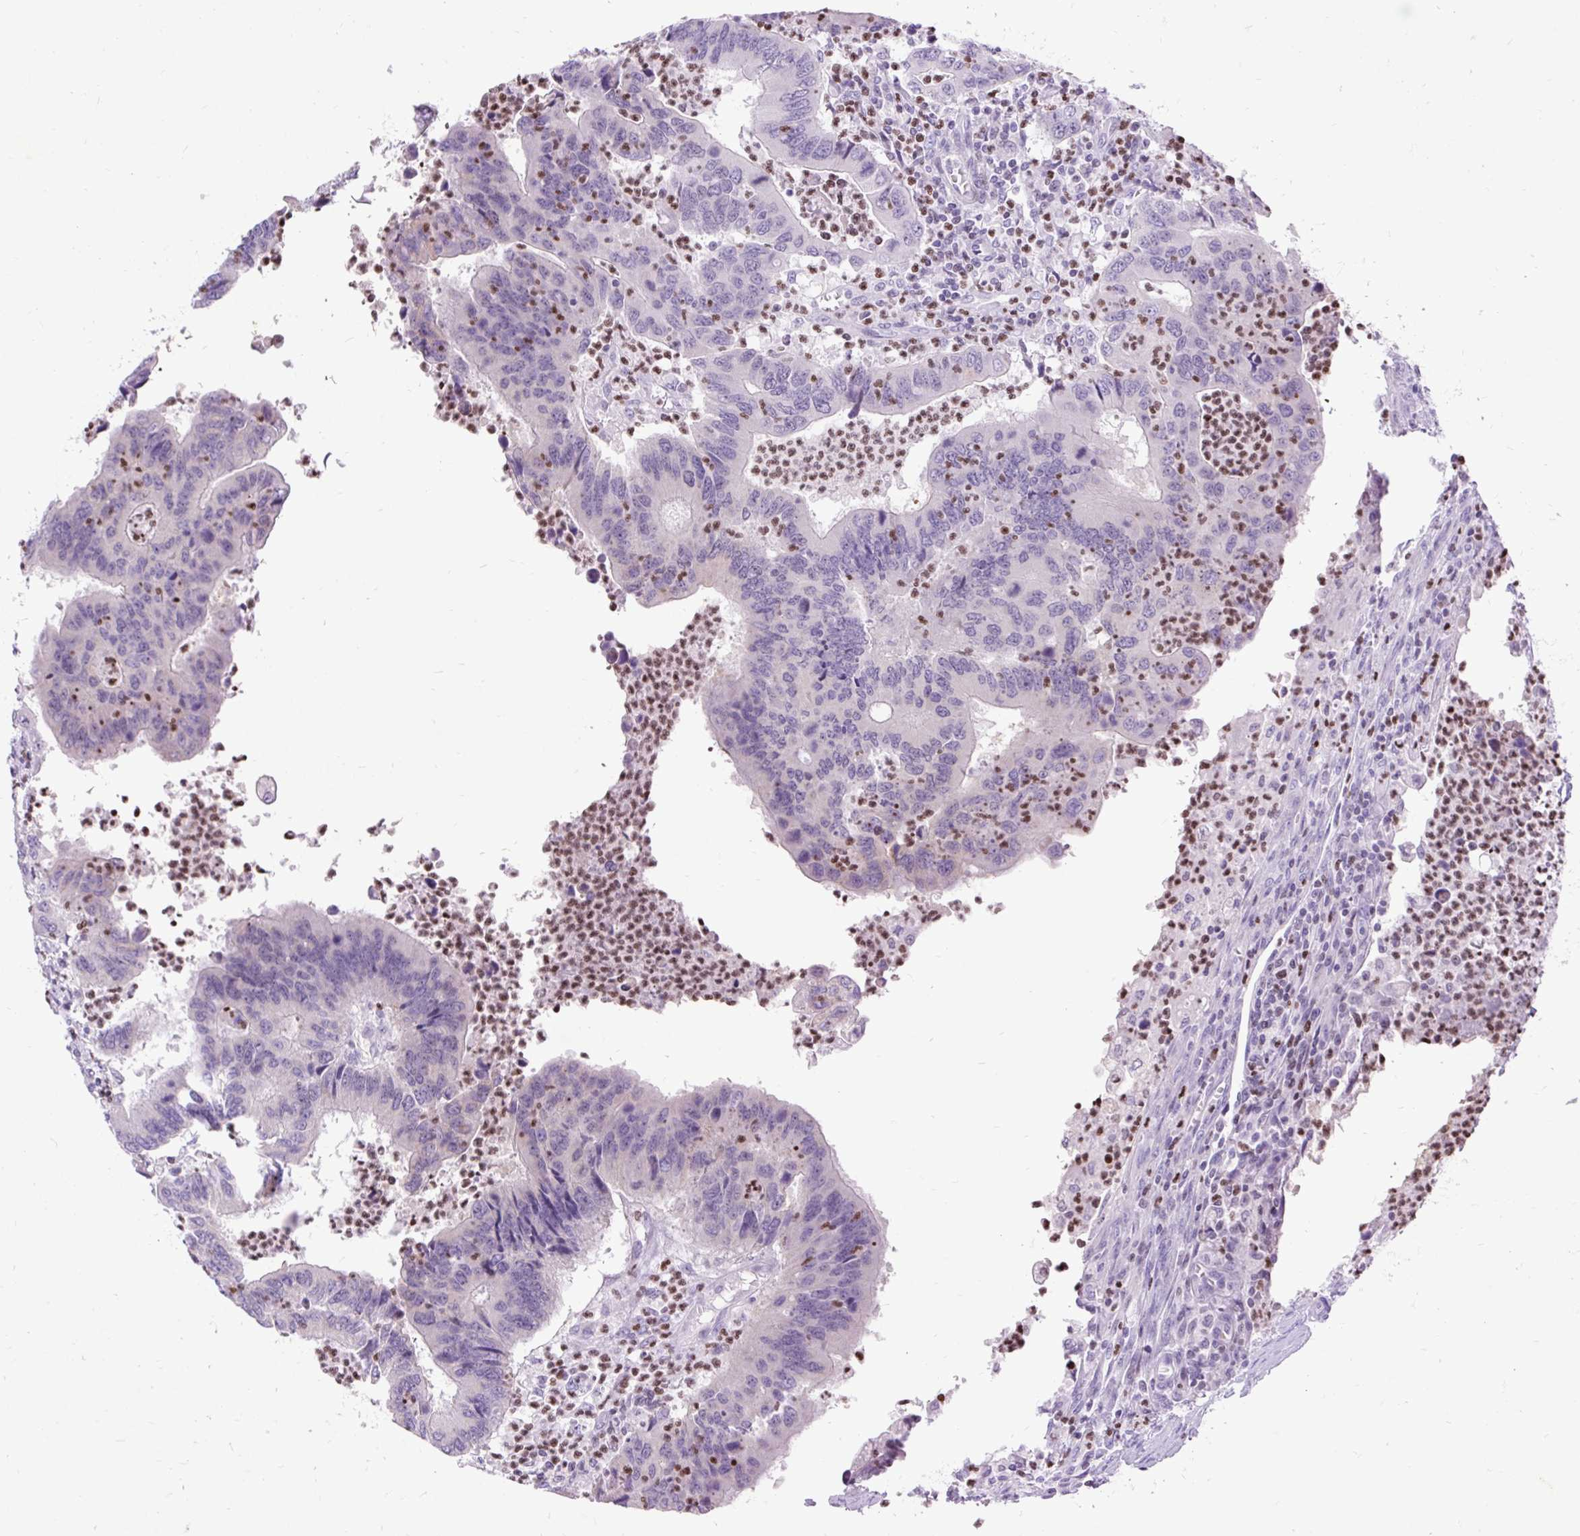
{"staining": {"intensity": "negative", "quantity": "none", "location": "none"}, "tissue": "colorectal cancer", "cell_type": "Tumor cells", "image_type": "cancer", "snomed": [{"axis": "morphology", "description": "Adenocarcinoma, NOS"}, {"axis": "topography", "description": "Colon"}], "caption": "Image shows no significant protein staining in tumor cells of colorectal adenocarcinoma.", "gene": "SPC24", "patient": {"sex": "female", "age": 67}}